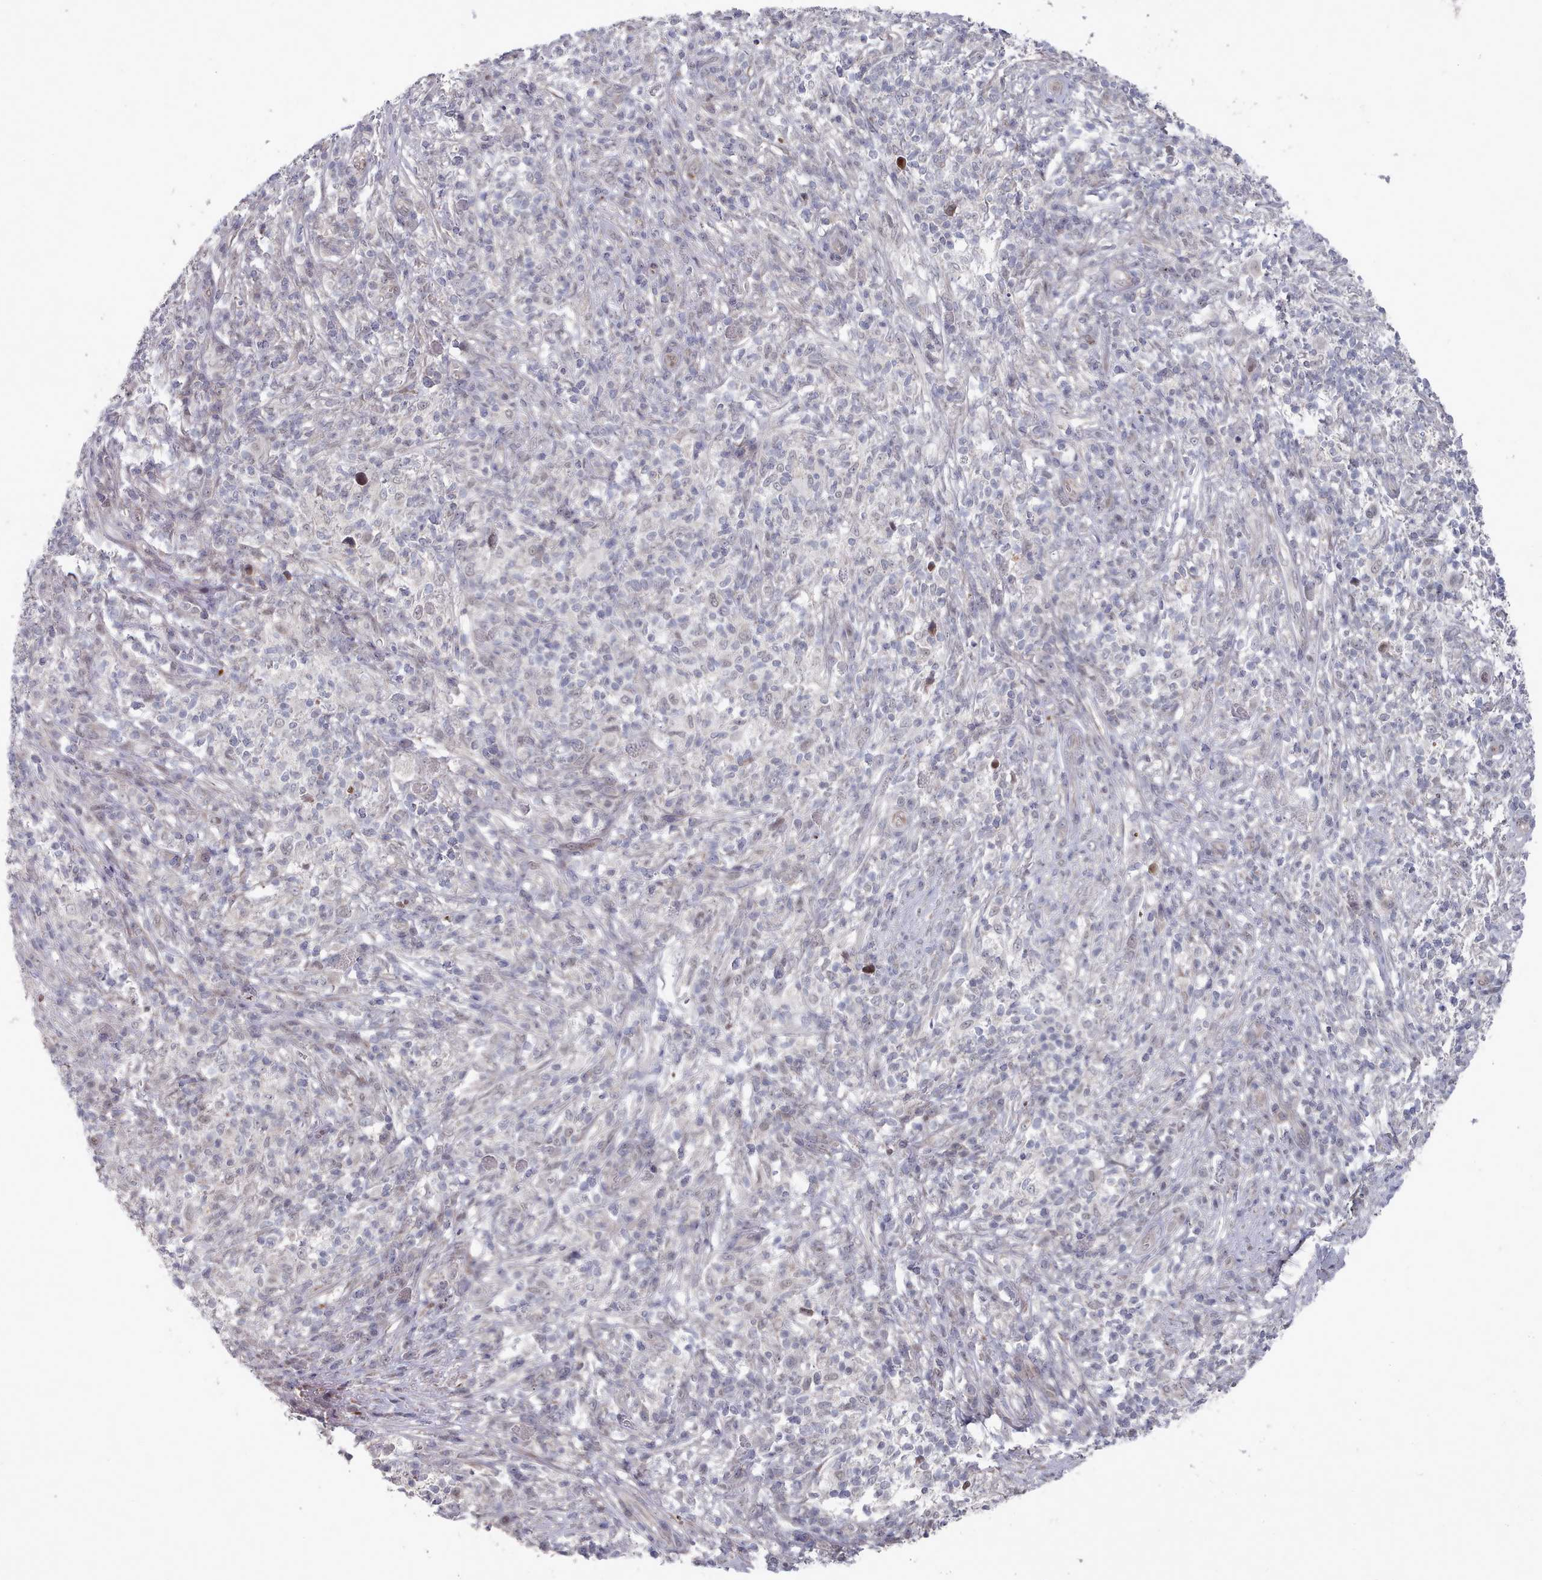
{"staining": {"intensity": "negative", "quantity": "none", "location": "none"}, "tissue": "melanoma", "cell_type": "Tumor cells", "image_type": "cancer", "snomed": [{"axis": "morphology", "description": "Malignant melanoma, NOS"}, {"axis": "topography", "description": "Skin"}], "caption": "DAB (3,3'-diaminobenzidine) immunohistochemical staining of human melanoma exhibits no significant positivity in tumor cells. (DAB (3,3'-diaminobenzidine) immunohistochemistry, high magnification).", "gene": "CPSF4", "patient": {"sex": "male", "age": 66}}